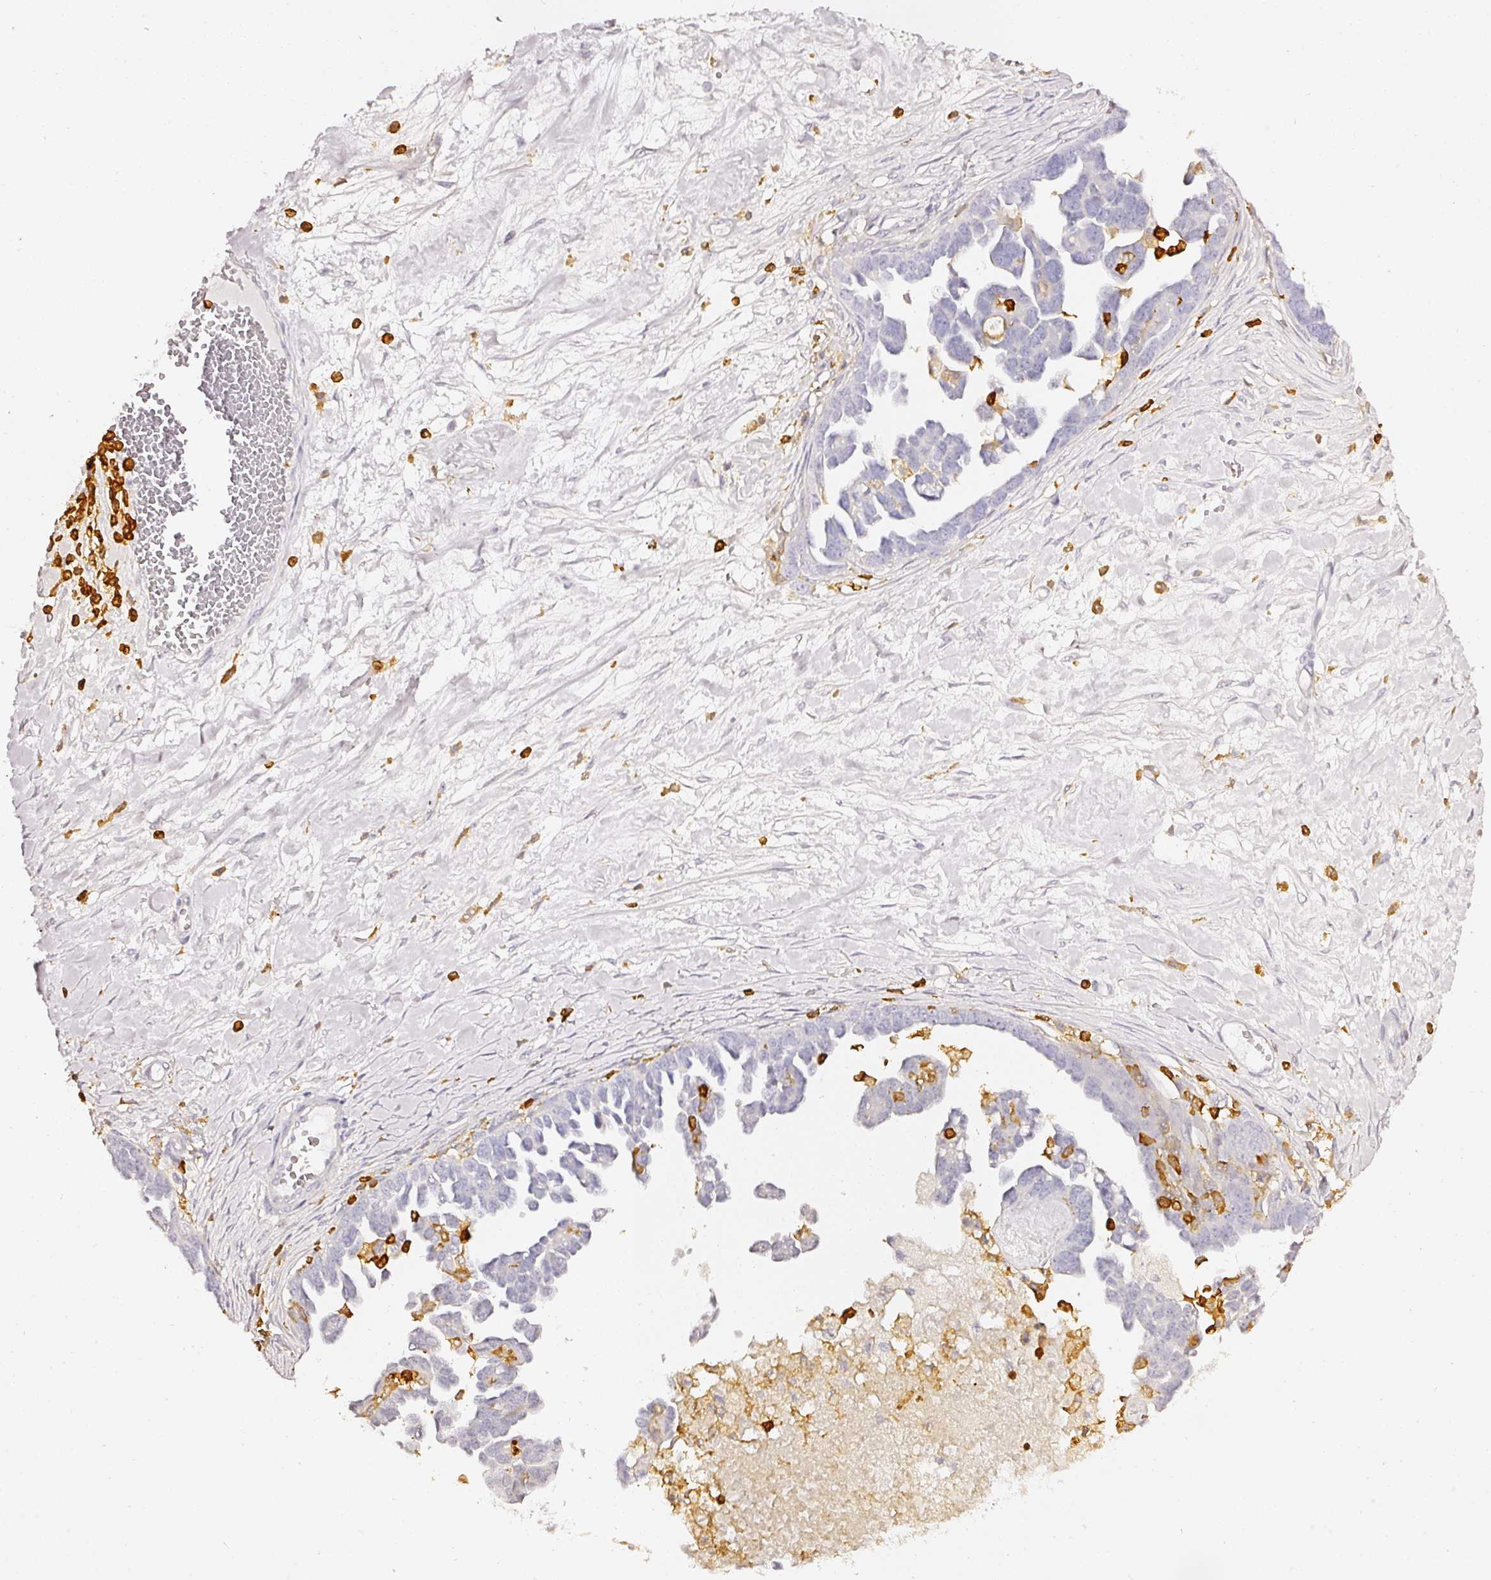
{"staining": {"intensity": "negative", "quantity": "none", "location": "none"}, "tissue": "ovarian cancer", "cell_type": "Tumor cells", "image_type": "cancer", "snomed": [{"axis": "morphology", "description": "Cystadenocarcinoma, serous, NOS"}, {"axis": "topography", "description": "Ovary"}], "caption": "IHC image of human ovarian cancer (serous cystadenocarcinoma) stained for a protein (brown), which demonstrates no positivity in tumor cells.", "gene": "EVL", "patient": {"sex": "female", "age": 54}}